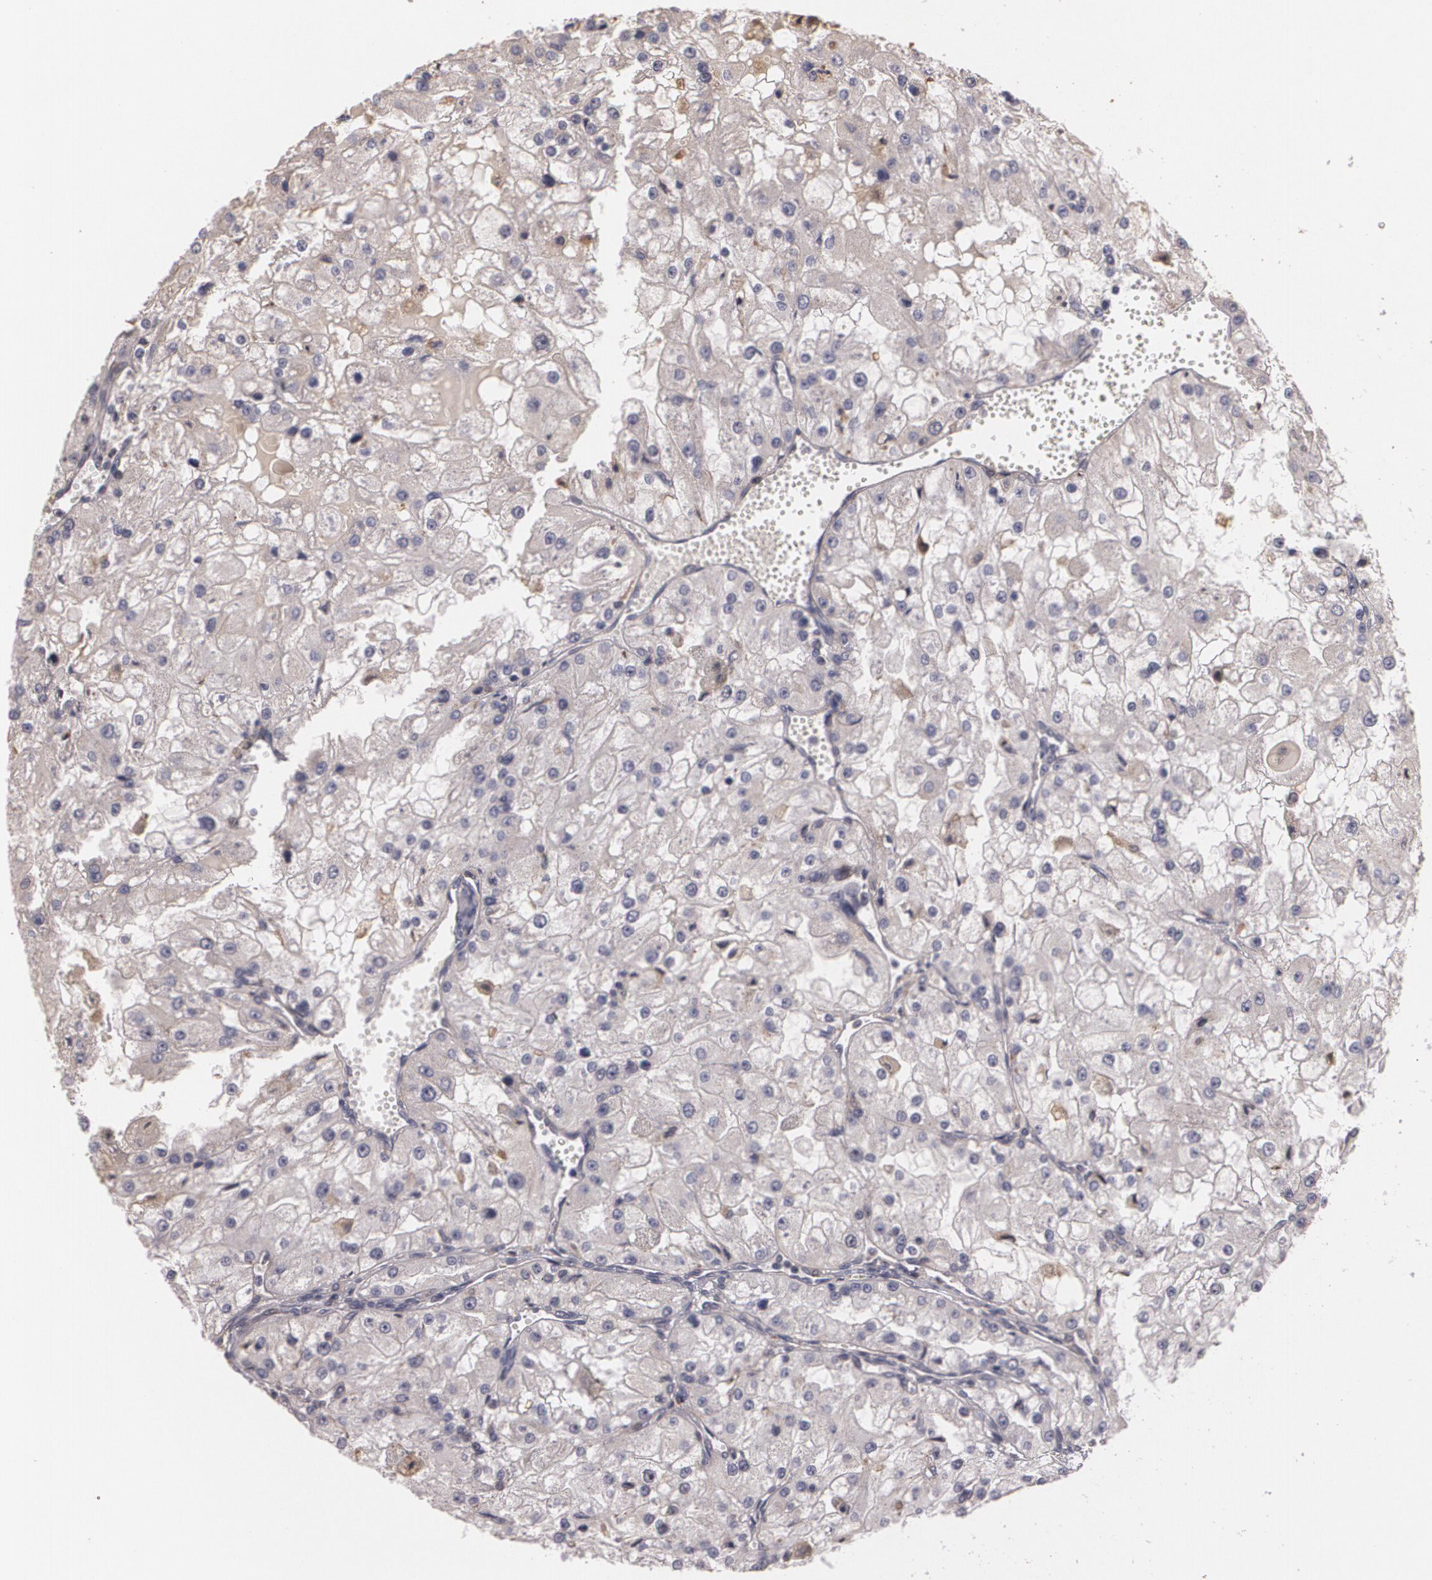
{"staining": {"intensity": "weak", "quantity": "<25%", "location": "cytoplasmic/membranous"}, "tissue": "renal cancer", "cell_type": "Tumor cells", "image_type": "cancer", "snomed": [{"axis": "morphology", "description": "Adenocarcinoma, NOS"}, {"axis": "topography", "description": "Kidney"}], "caption": "Protein analysis of adenocarcinoma (renal) demonstrates no significant staining in tumor cells. (Immunohistochemistry (ihc), brightfield microscopy, high magnification).", "gene": "BRCA1", "patient": {"sex": "female", "age": 74}}